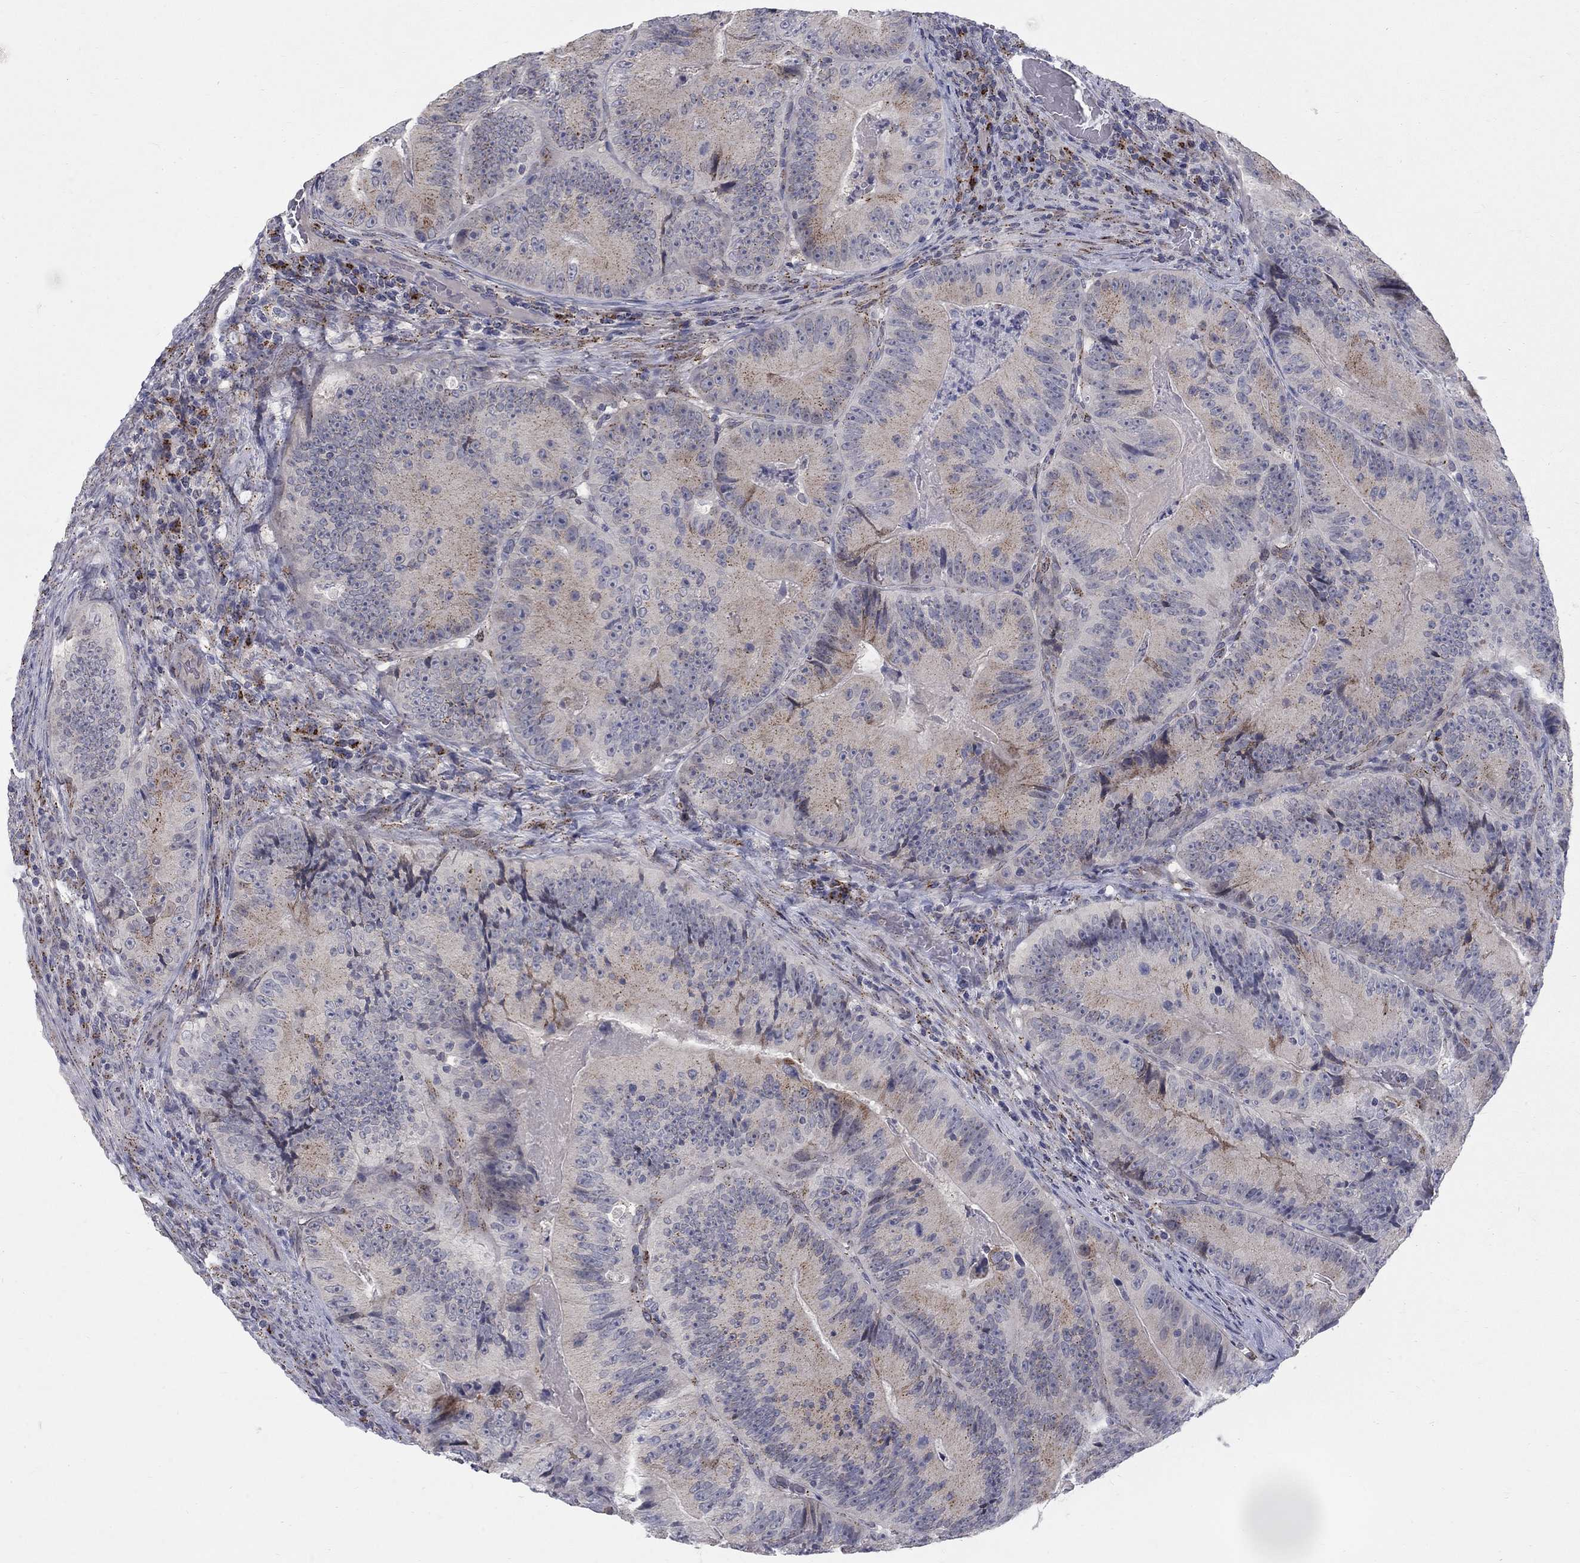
{"staining": {"intensity": "weak", "quantity": "<25%", "location": "cytoplasmic/membranous"}, "tissue": "colorectal cancer", "cell_type": "Tumor cells", "image_type": "cancer", "snomed": [{"axis": "morphology", "description": "Adenocarcinoma, NOS"}, {"axis": "topography", "description": "Colon"}], "caption": "This is an IHC histopathology image of adenocarcinoma (colorectal). There is no positivity in tumor cells.", "gene": "PANK3", "patient": {"sex": "female", "age": 86}}